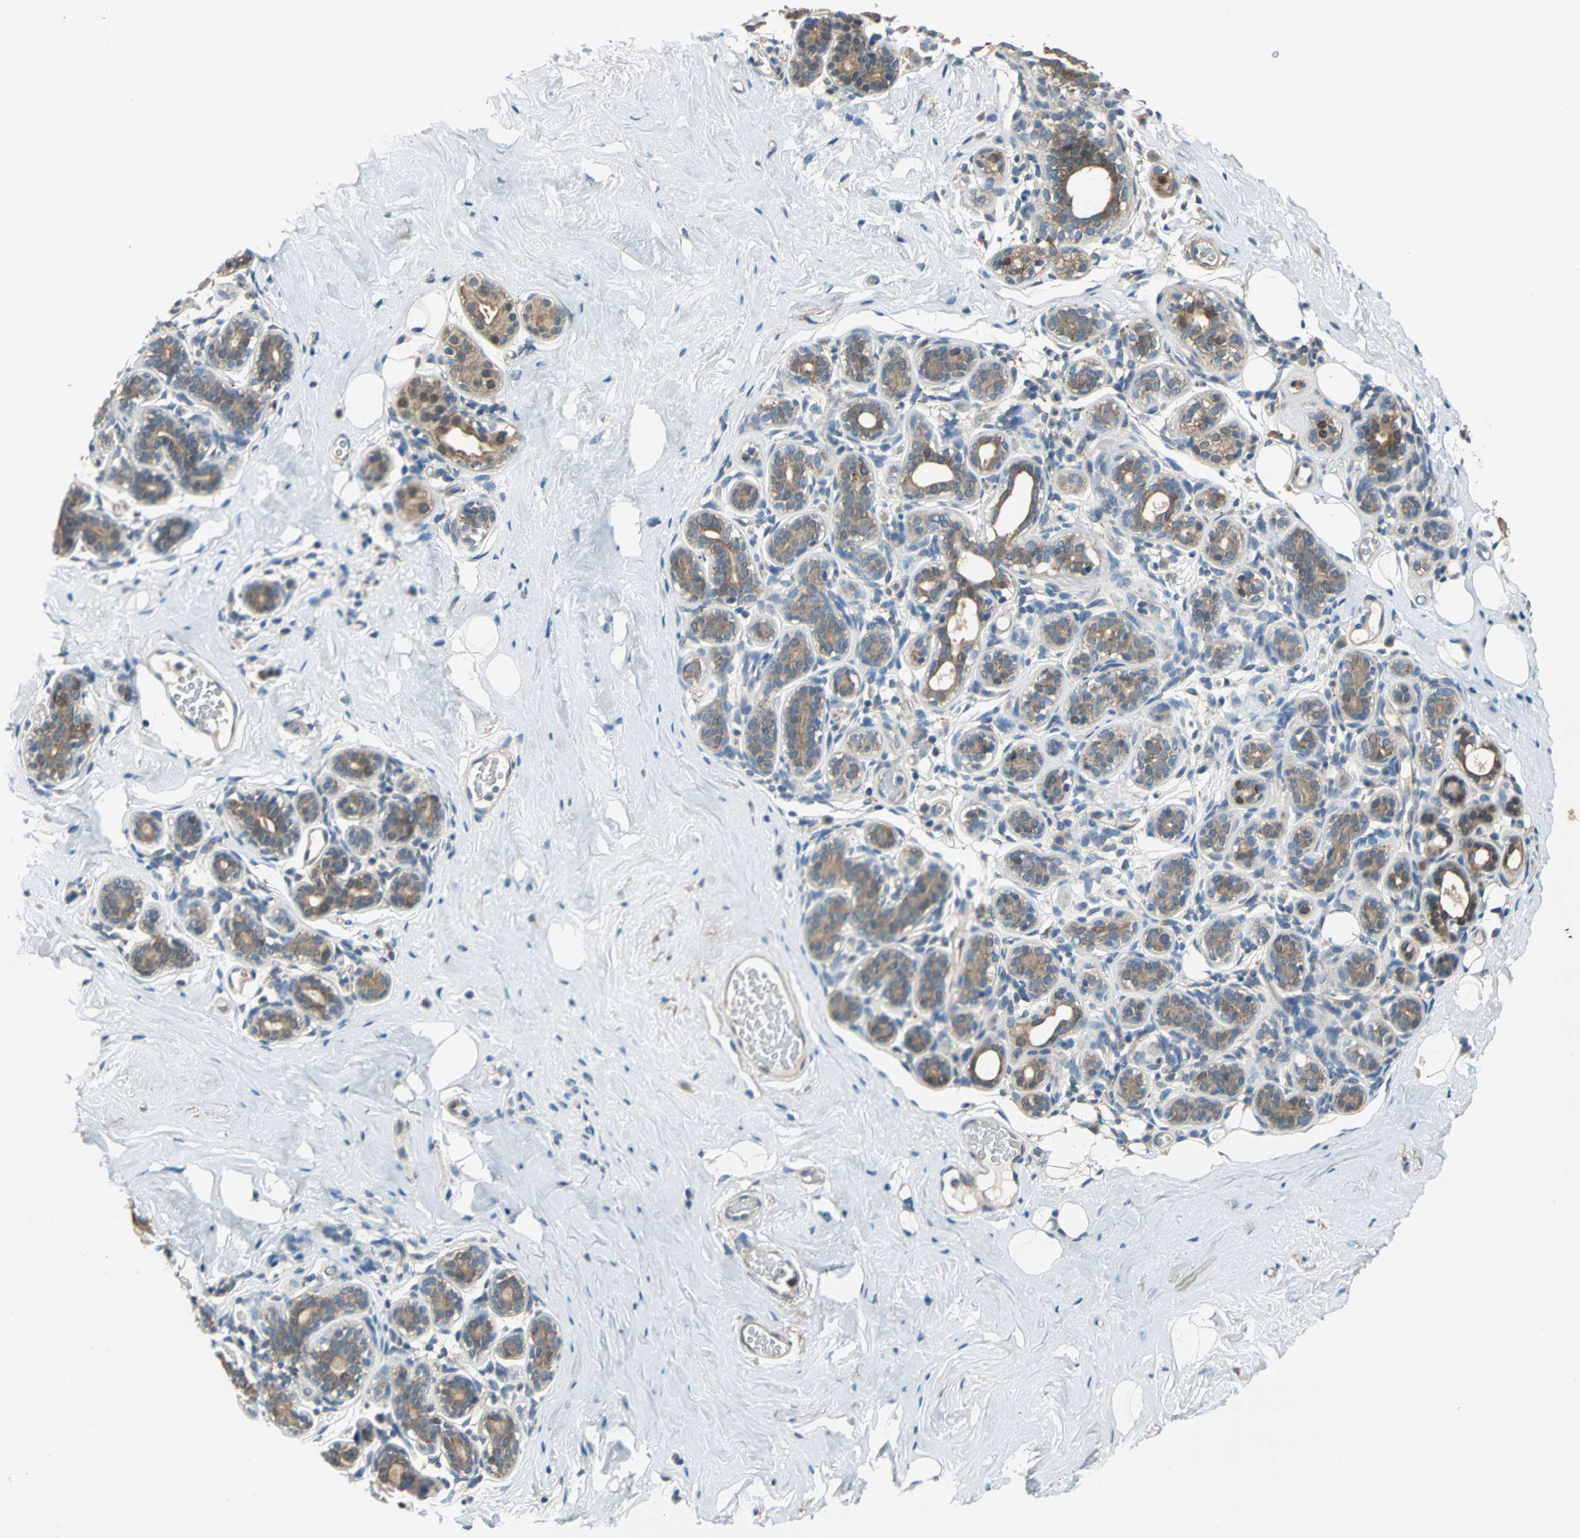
{"staining": {"intensity": "negative", "quantity": "none", "location": "none"}, "tissue": "breast", "cell_type": "Adipocytes", "image_type": "normal", "snomed": [{"axis": "morphology", "description": "Normal tissue, NOS"}, {"axis": "topography", "description": "Breast"}], "caption": "This histopathology image is of benign breast stained with immunohistochemistry (IHC) to label a protein in brown with the nuclei are counter-stained blue. There is no positivity in adipocytes.", "gene": "TRAK1", "patient": {"sex": "female", "age": 75}}